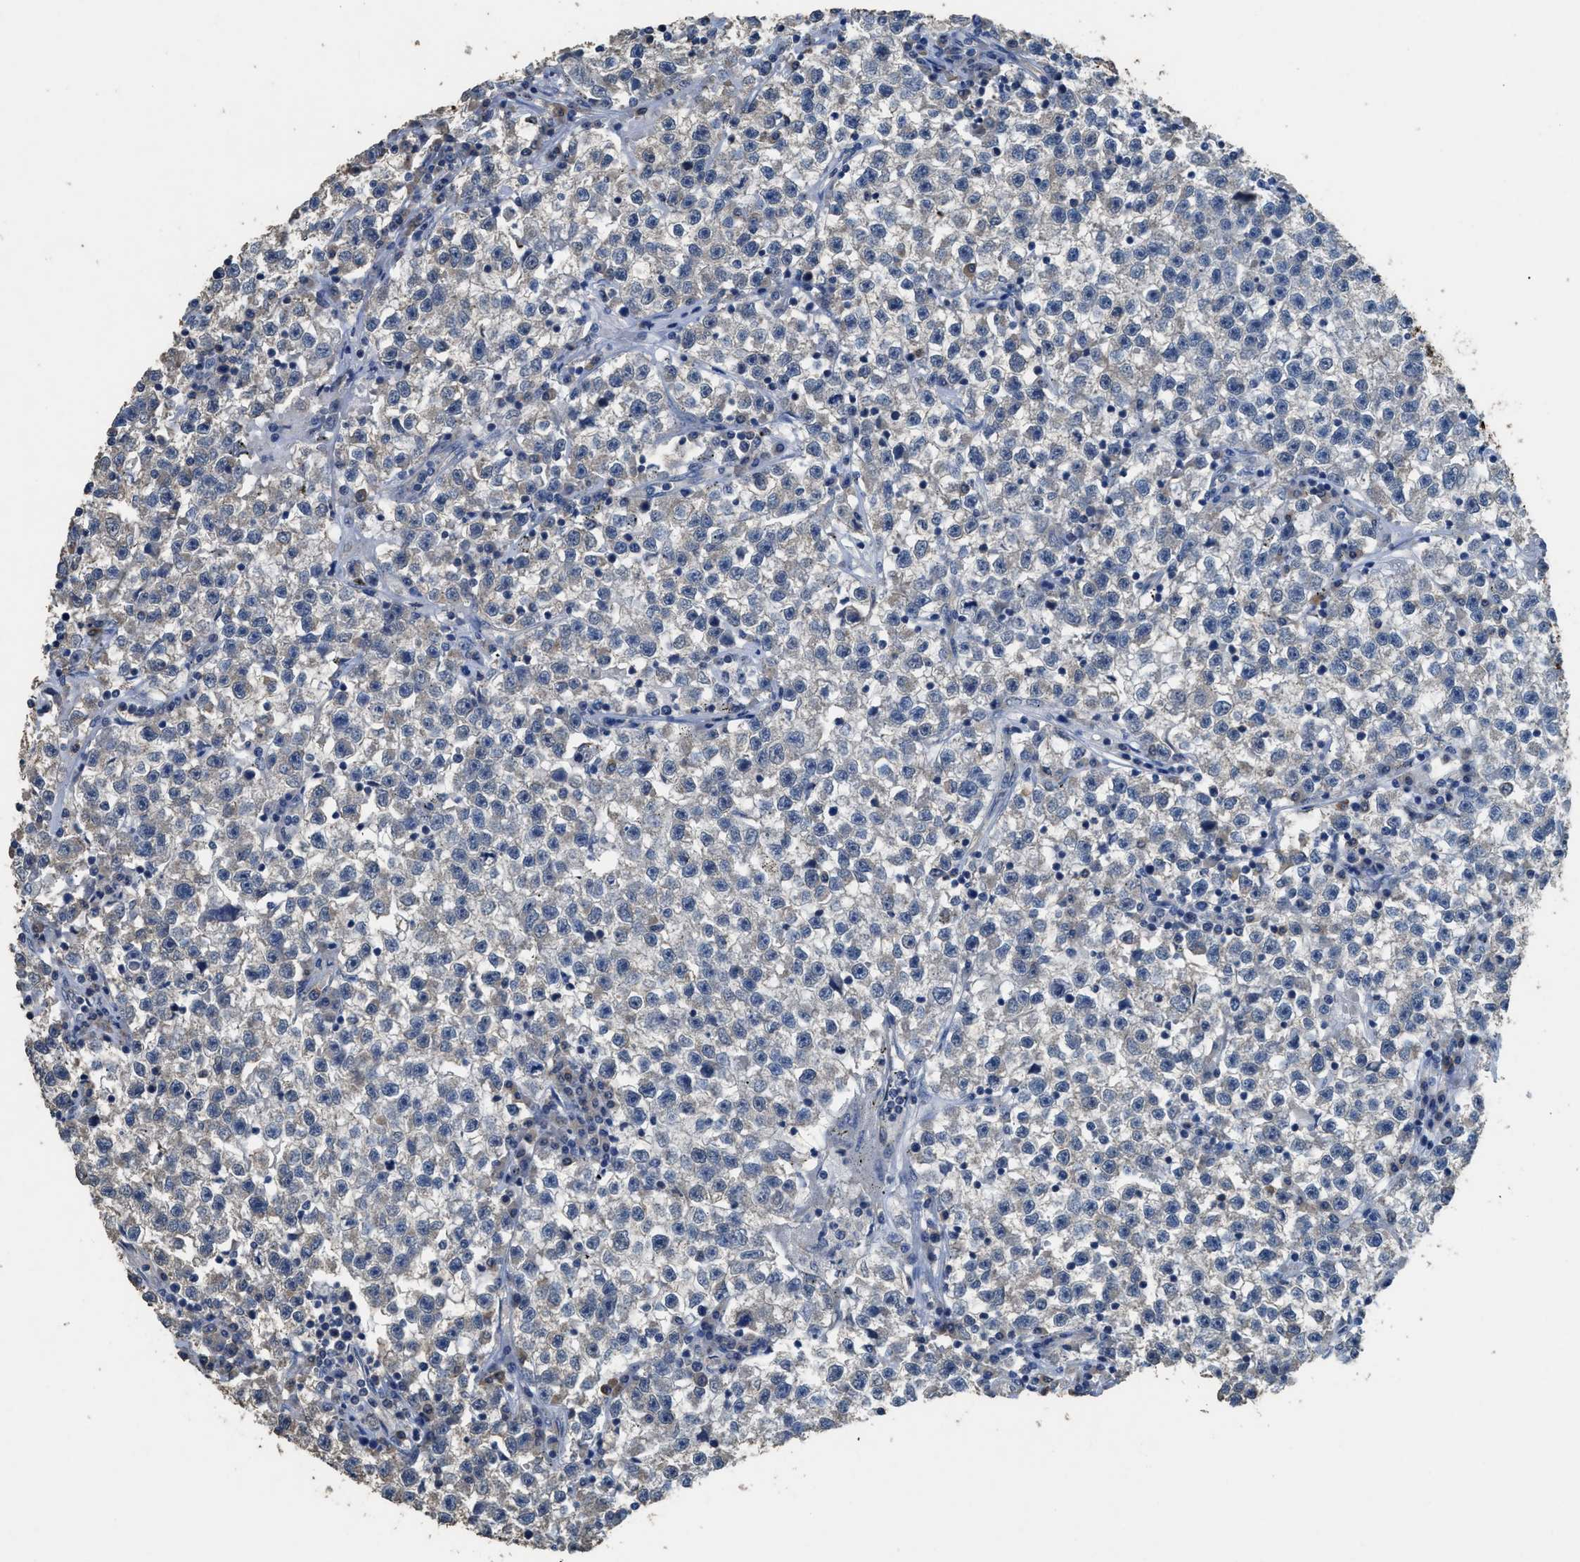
{"staining": {"intensity": "negative", "quantity": "none", "location": "none"}, "tissue": "testis cancer", "cell_type": "Tumor cells", "image_type": "cancer", "snomed": [{"axis": "morphology", "description": "Seminoma, NOS"}, {"axis": "topography", "description": "Testis"}], "caption": "IHC of seminoma (testis) reveals no positivity in tumor cells.", "gene": "SYNM", "patient": {"sex": "male", "age": 22}}